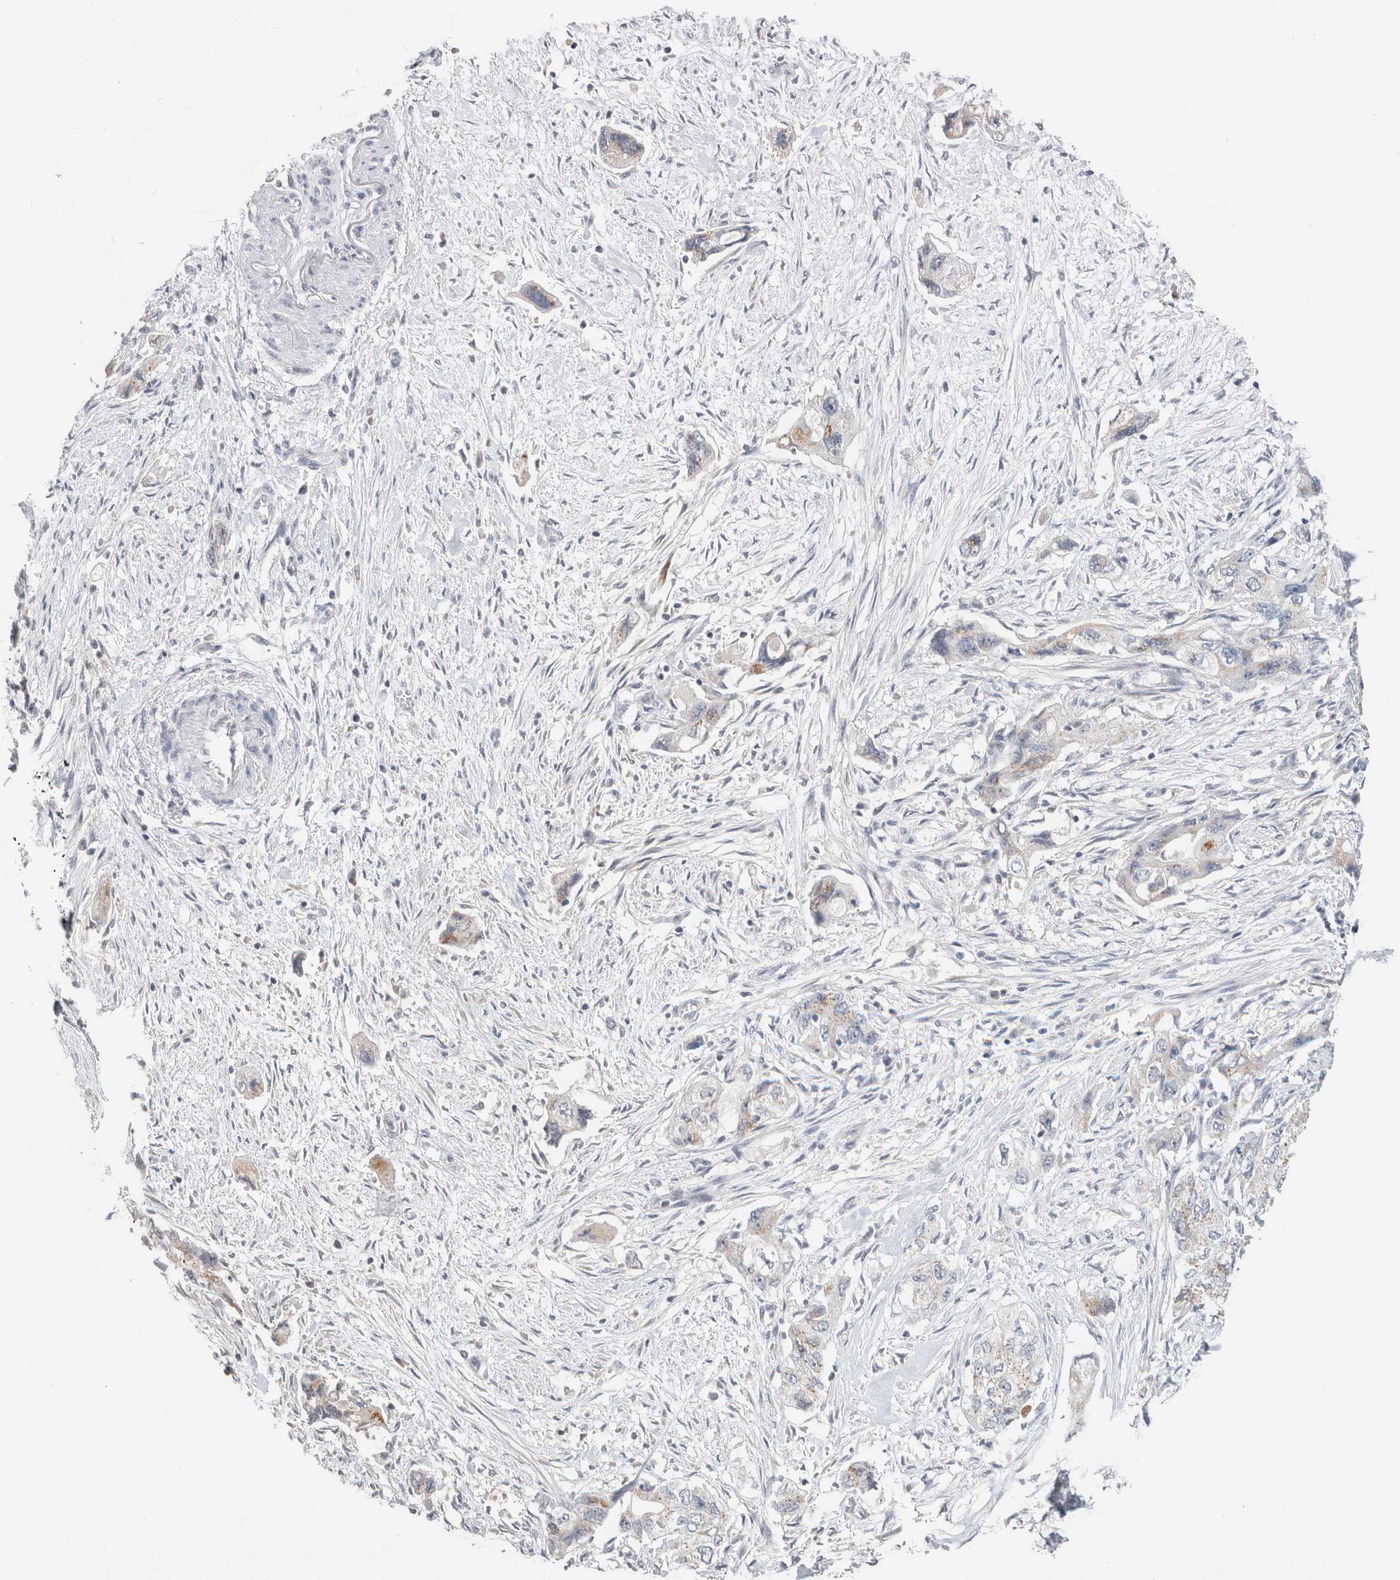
{"staining": {"intensity": "weak", "quantity": "<25%", "location": "cytoplasmic/membranous"}, "tissue": "pancreatic cancer", "cell_type": "Tumor cells", "image_type": "cancer", "snomed": [{"axis": "morphology", "description": "Adenocarcinoma, NOS"}, {"axis": "topography", "description": "Pancreas"}], "caption": "A high-resolution photomicrograph shows IHC staining of adenocarcinoma (pancreatic), which reveals no significant expression in tumor cells.", "gene": "CRAT", "patient": {"sex": "female", "age": 73}}